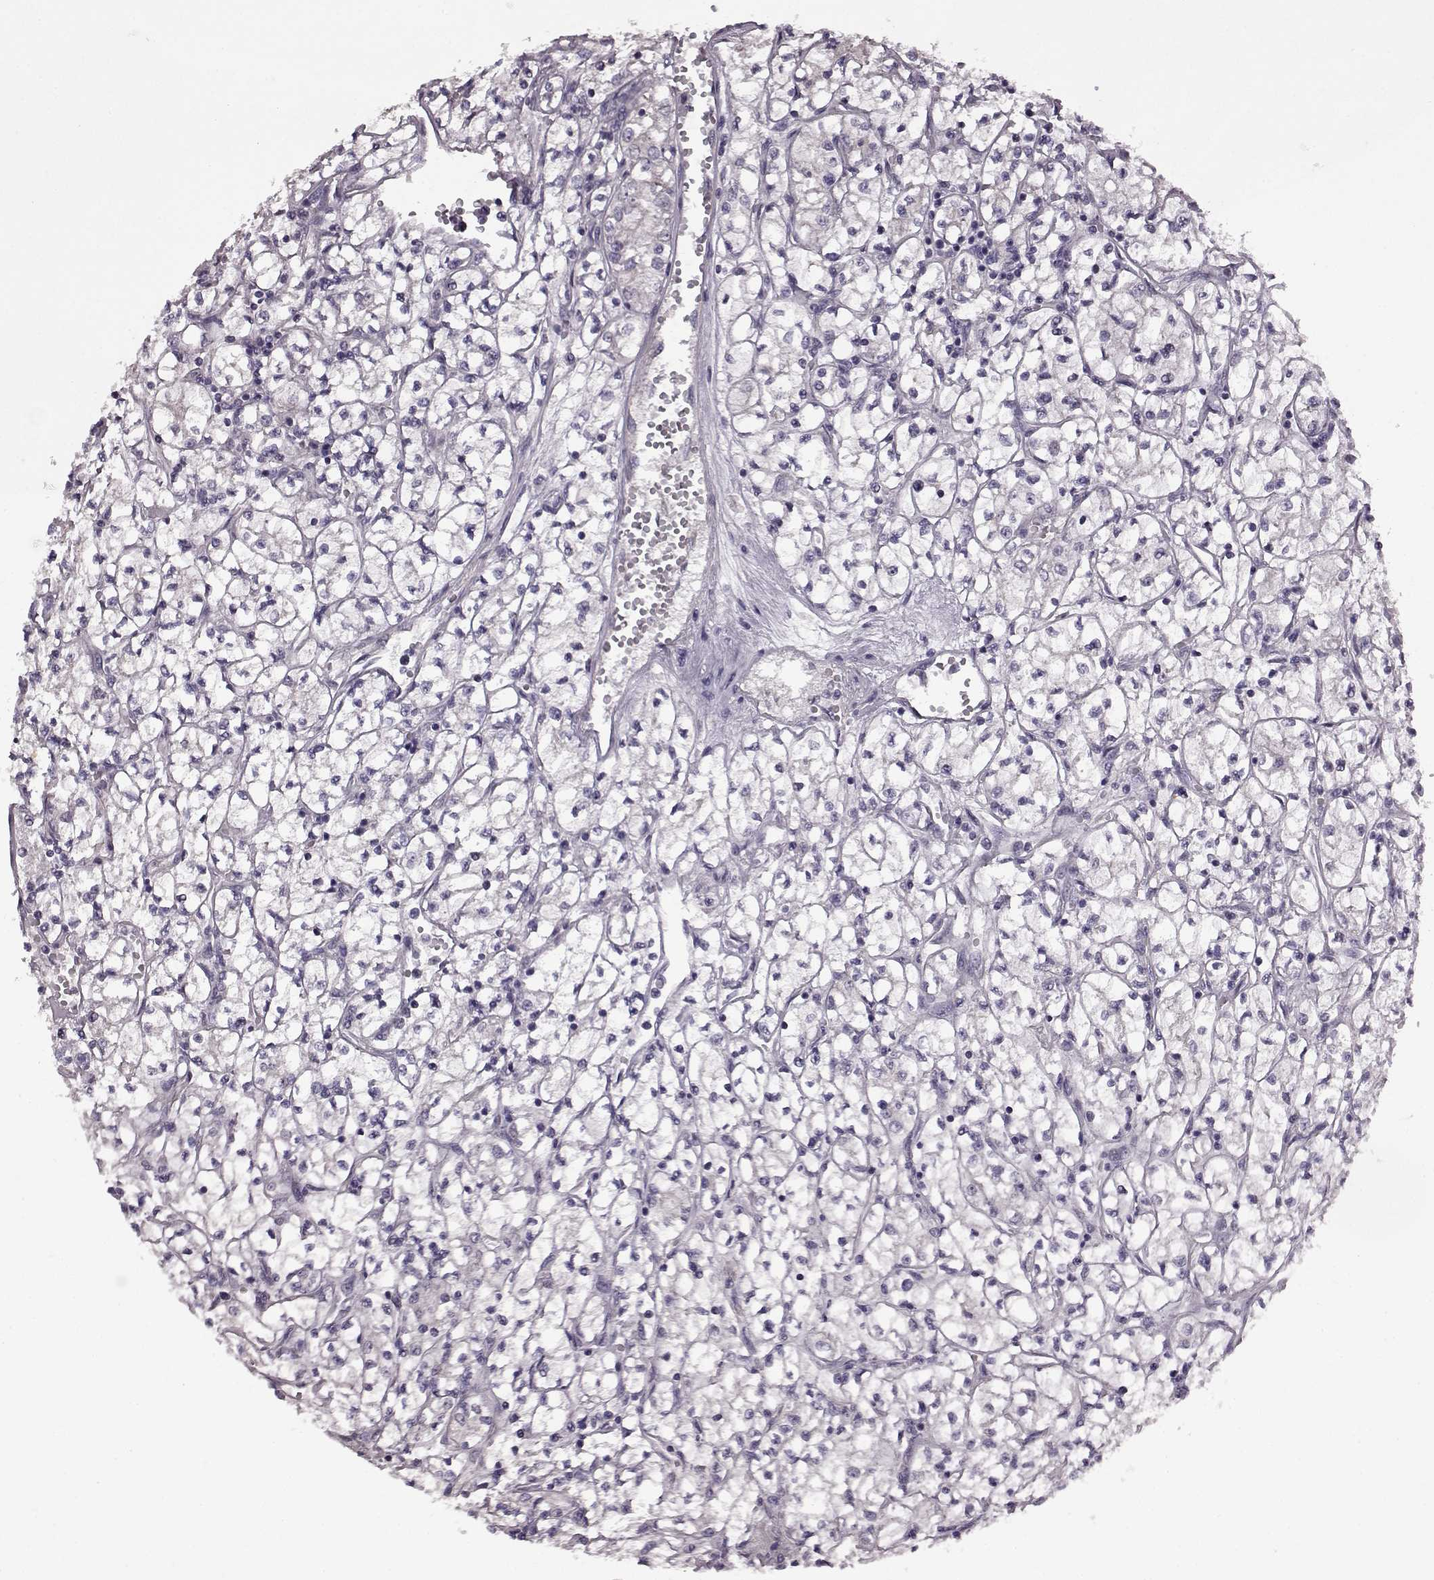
{"staining": {"intensity": "negative", "quantity": "none", "location": "none"}, "tissue": "renal cancer", "cell_type": "Tumor cells", "image_type": "cancer", "snomed": [{"axis": "morphology", "description": "Adenocarcinoma, NOS"}, {"axis": "topography", "description": "Kidney"}], "caption": "The immunohistochemistry (IHC) image has no significant staining in tumor cells of renal cancer (adenocarcinoma) tissue. (DAB (3,3'-diaminobenzidine) IHC with hematoxylin counter stain).", "gene": "EDDM3B", "patient": {"sex": "female", "age": 64}}